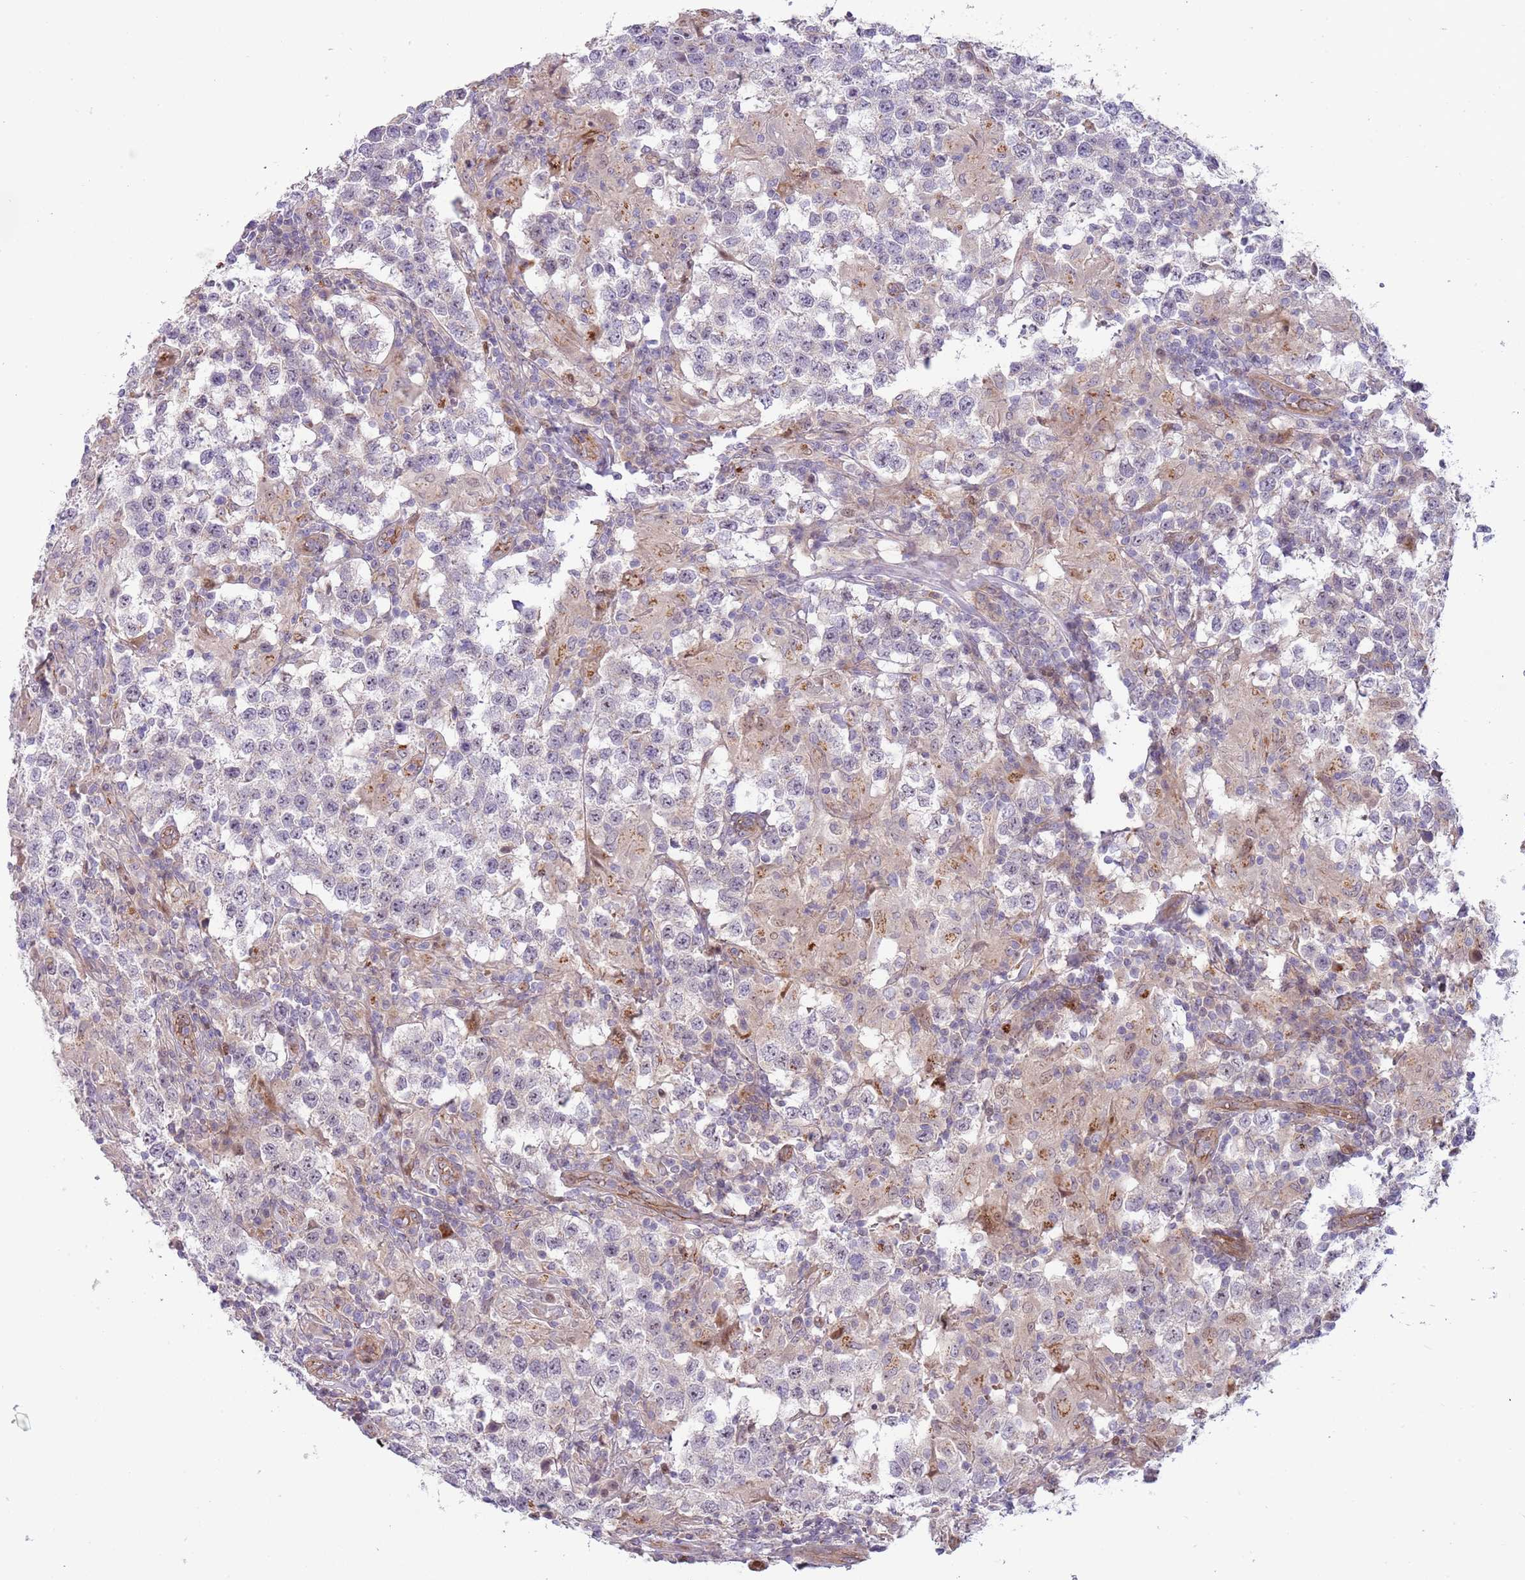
{"staining": {"intensity": "negative", "quantity": "none", "location": "none"}, "tissue": "testis cancer", "cell_type": "Tumor cells", "image_type": "cancer", "snomed": [{"axis": "morphology", "description": "Seminoma, NOS"}, {"axis": "morphology", "description": "Carcinoma, Embryonal, NOS"}, {"axis": "topography", "description": "Testis"}], "caption": "IHC micrograph of neoplastic tissue: seminoma (testis) stained with DAB displays no significant protein positivity in tumor cells. (Stains: DAB (3,3'-diaminobenzidine) immunohistochemistry with hematoxylin counter stain, Microscopy: brightfield microscopy at high magnification).", "gene": "ITGB6", "patient": {"sex": "male", "age": 41}}